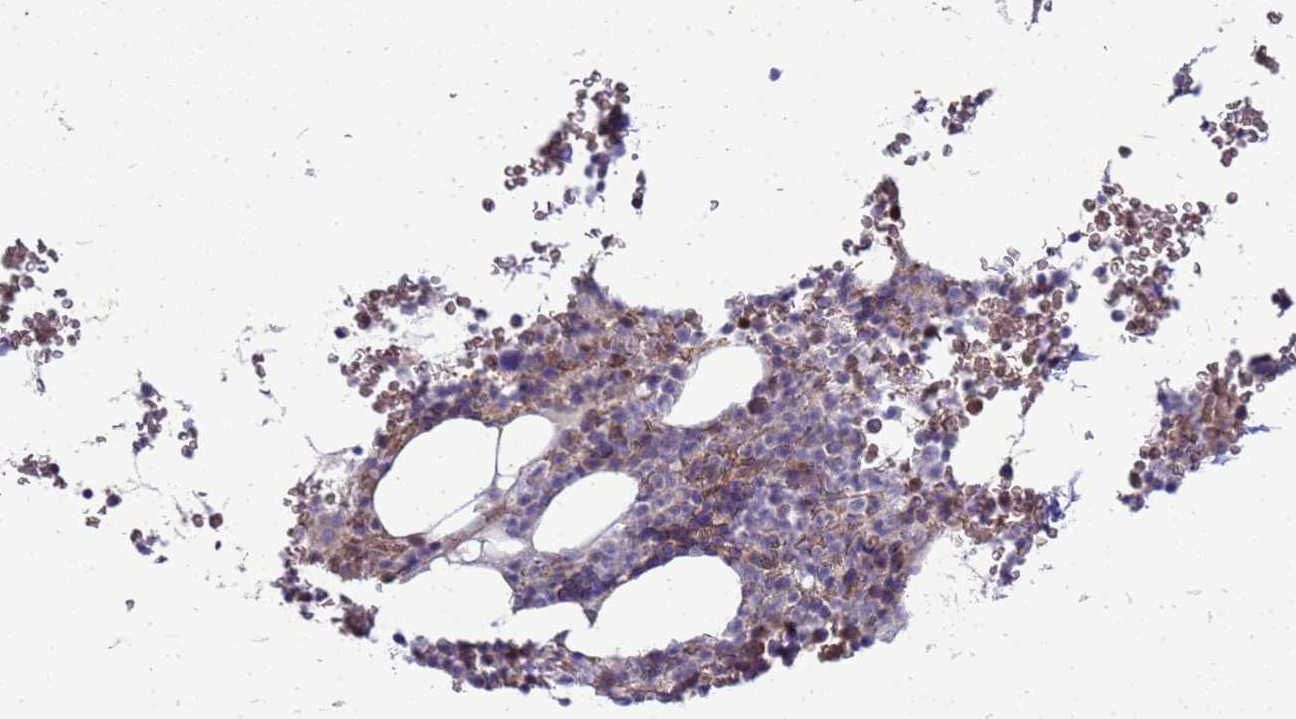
{"staining": {"intensity": "weak", "quantity": "<25%", "location": "cytoplasmic/membranous"}, "tissue": "bone marrow", "cell_type": "Hematopoietic cells", "image_type": "normal", "snomed": [{"axis": "morphology", "description": "Normal tissue, NOS"}, {"axis": "topography", "description": "Bone marrow"}], "caption": "Immunohistochemistry of normal human bone marrow demonstrates no expression in hematopoietic cells.", "gene": "EIF4EBP3", "patient": {"sex": "male", "age": 58}}